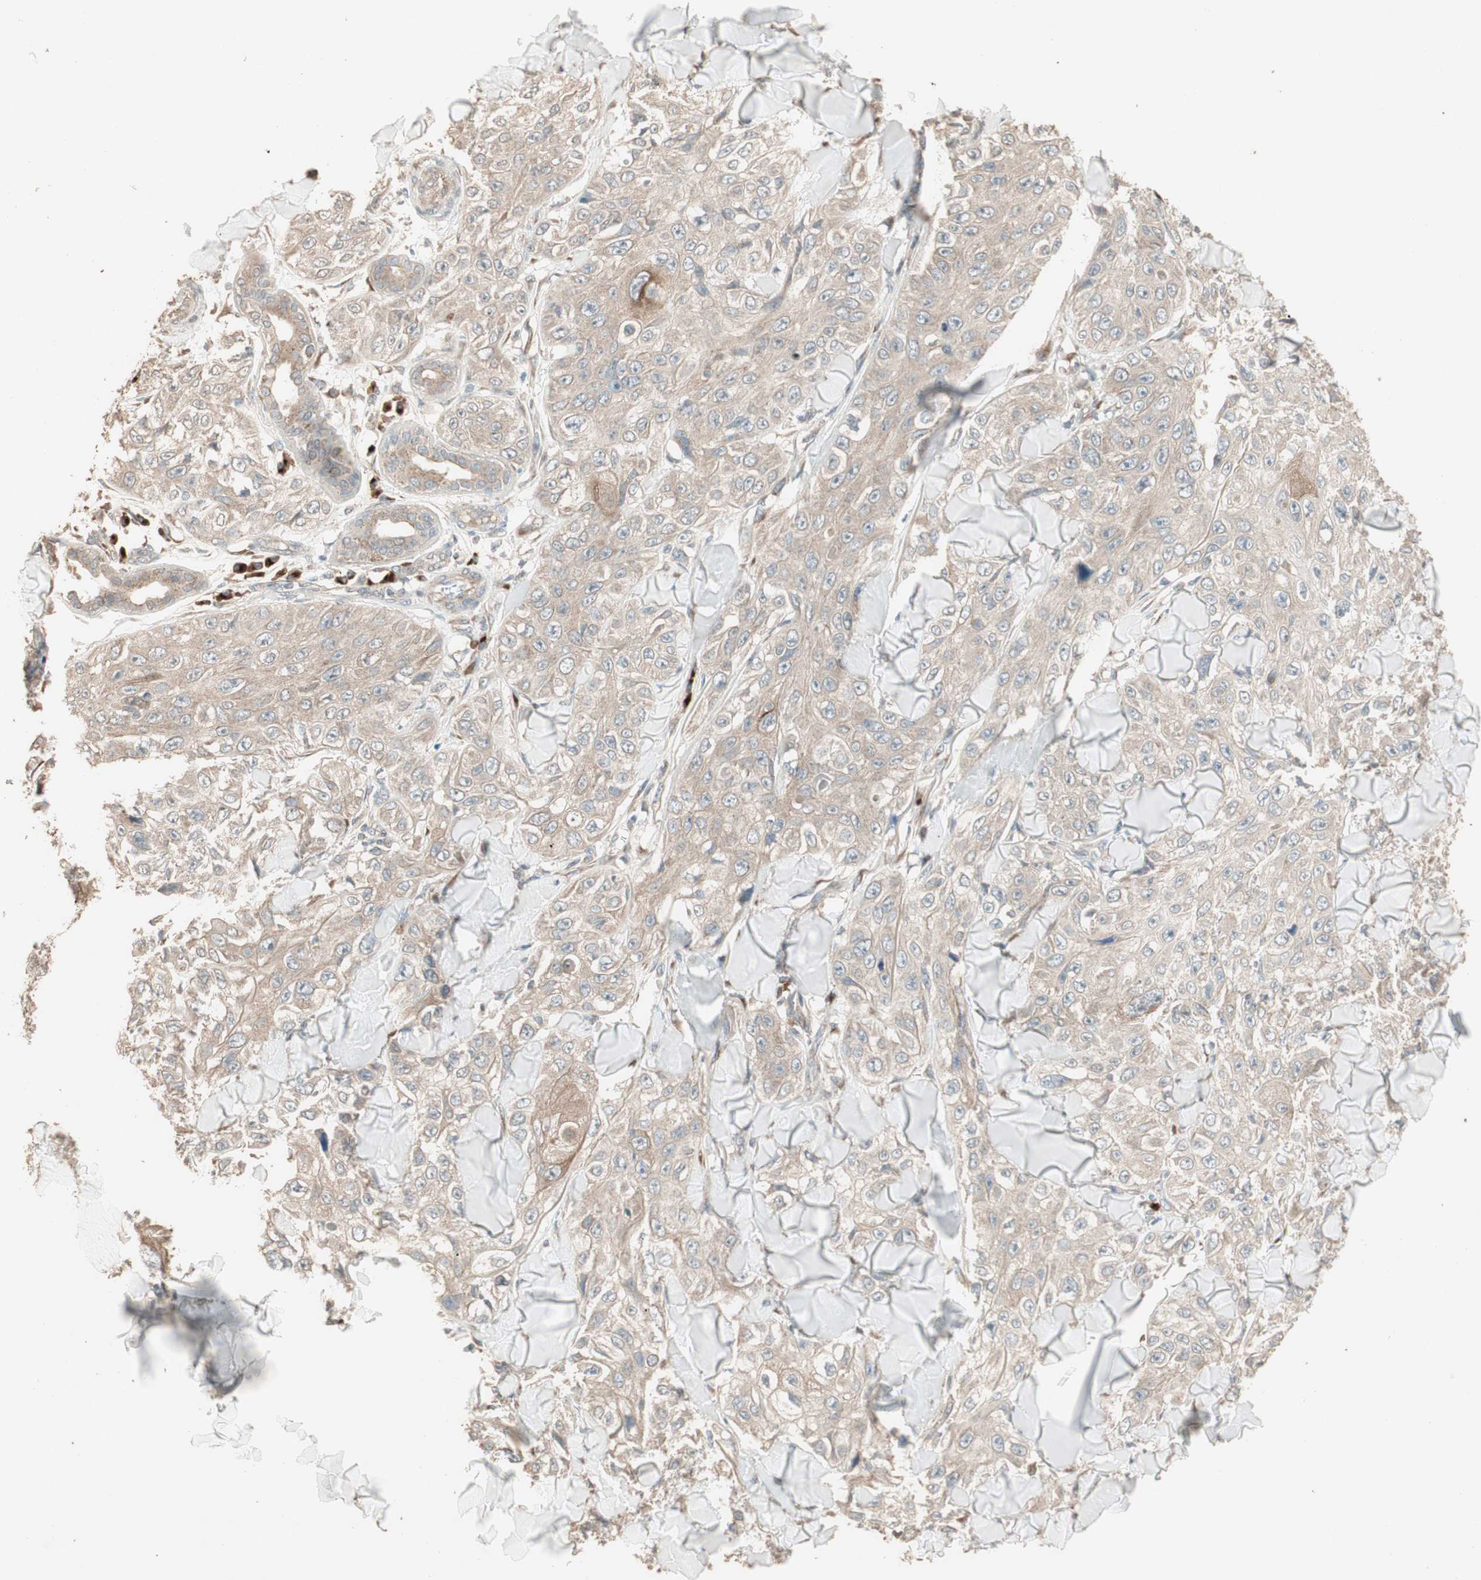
{"staining": {"intensity": "weak", "quantity": ">75%", "location": "cytoplasmic/membranous"}, "tissue": "skin cancer", "cell_type": "Tumor cells", "image_type": "cancer", "snomed": [{"axis": "morphology", "description": "Squamous cell carcinoma, NOS"}, {"axis": "topography", "description": "Skin"}], "caption": "Weak cytoplasmic/membranous protein staining is seen in approximately >75% of tumor cells in skin squamous cell carcinoma.", "gene": "RARRES1", "patient": {"sex": "male", "age": 86}}